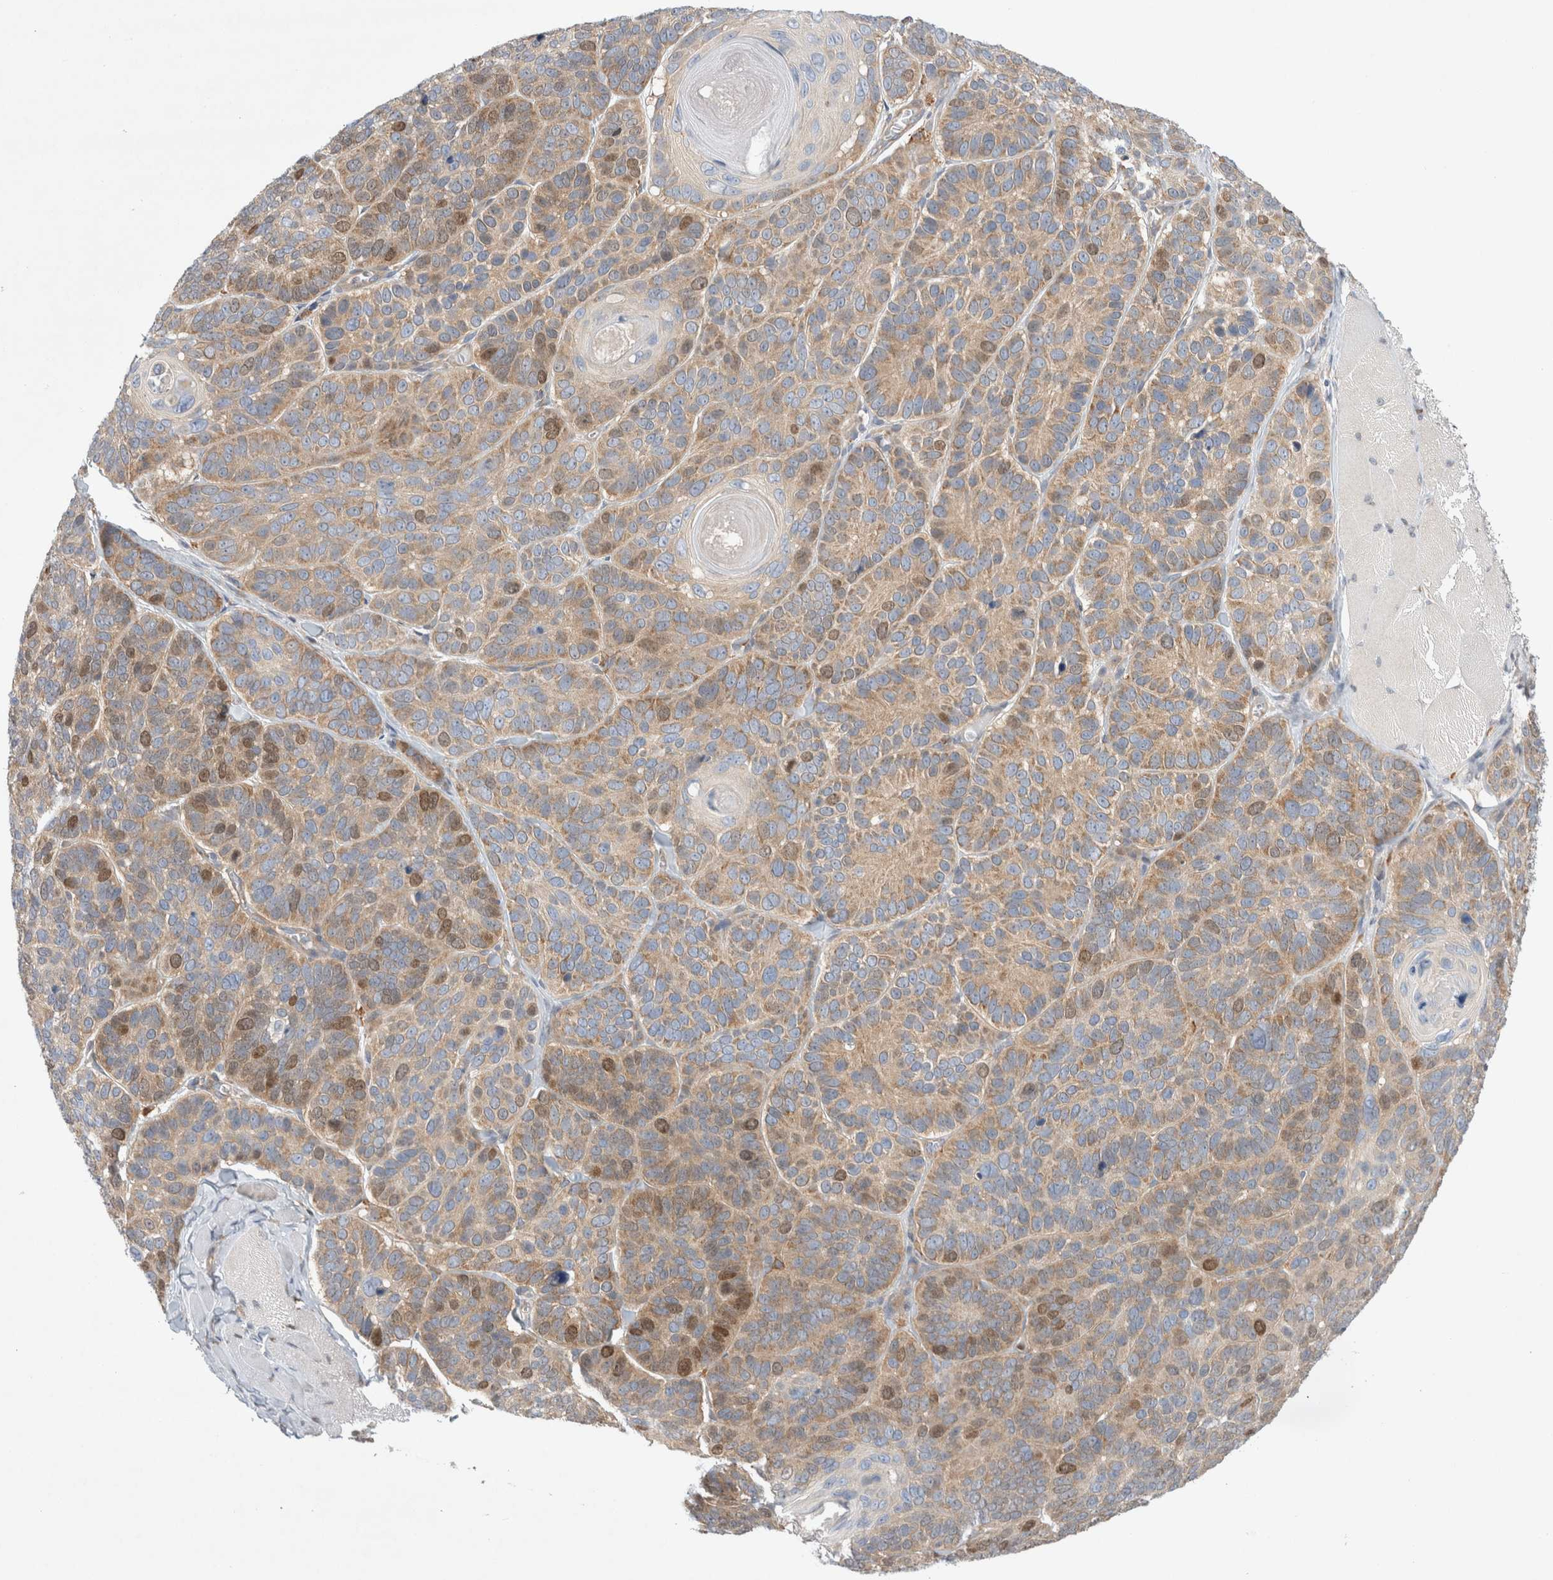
{"staining": {"intensity": "moderate", "quantity": ">75%", "location": "cytoplasmic/membranous,nuclear"}, "tissue": "skin cancer", "cell_type": "Tumor cells", "image_type": "cancer", "snomed": [{"axis": "morphology", "description": "Basal cell carcinoma"}, {"axis": "topography", "description": "Skin"}], "caption": "Immunohistochemistry (IHC) micrograph of skin cancer stained for a protein (brown), which exhibits medium levels of moderate cytoplasmic/membranous and nuclear positivity in about >75% of tumor cells.", "gene": "CDCA7L", "patient": {"sex": "male", "age": 62}}